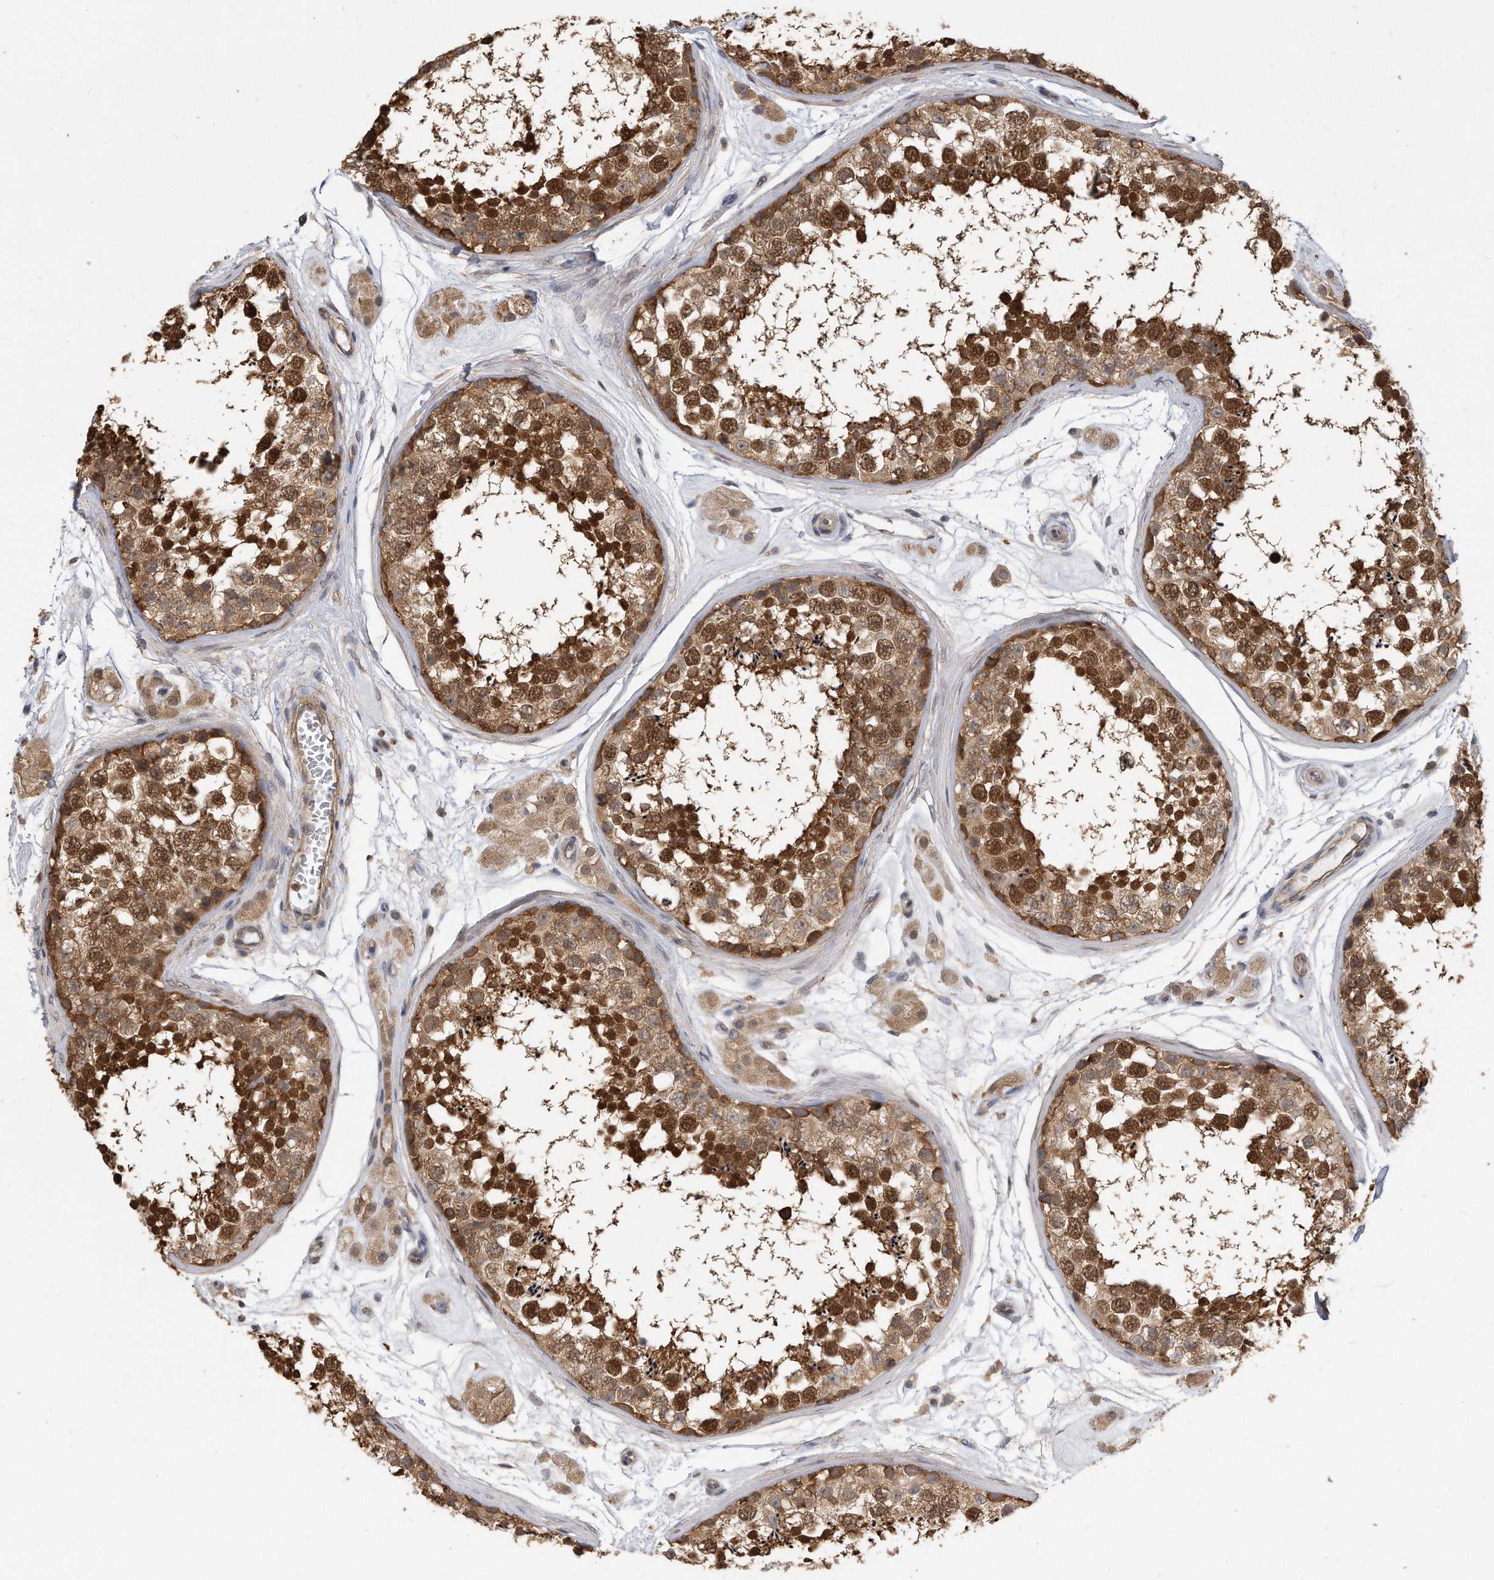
{"staining": {"intensity": "strong", "quantity": "25%-75%", "location": "cytoplasmic/membranous,nuclear"}, "tissue": "testis", "cell_type": "Cells in seminiferous ducts", "image_type": "normal", "snomed": [{"axis": "morphology", "description": "Normal tissue, NOS"}, {"axis": "topography", "description": "Testis"}], "caption": "The histopathology image demonstrates a brown stain indicating the presence of a protein in the cytoplasmic/membranous,nuclear of cells in seminiferous ducts in testis.", "gene": "TCP1", "patient": {"sex": "male", "age": 56}}